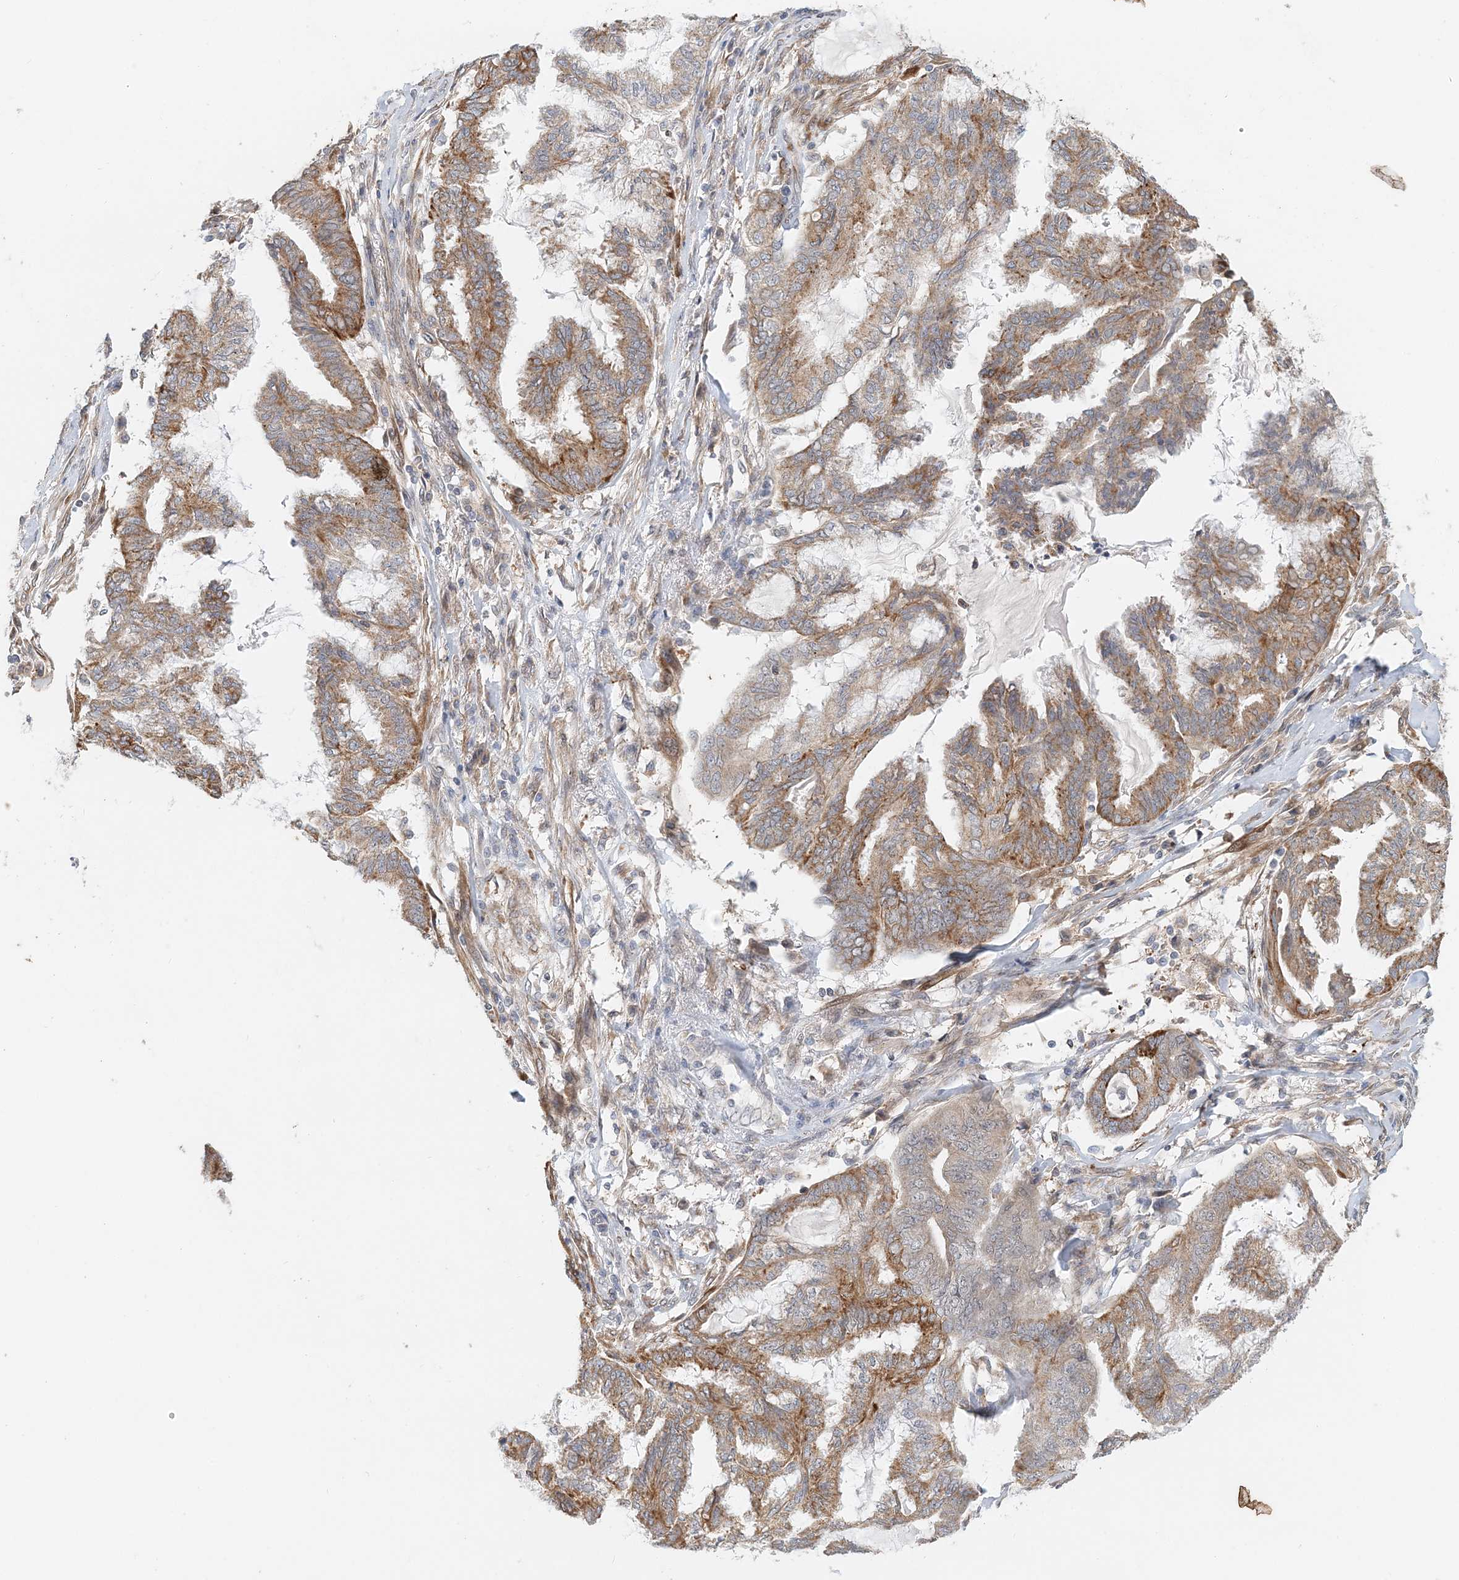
{"staining": {"intensity": "moderate", "quantity": ">75%", "location": "cytoplasmic/membranous"}, "tissue": "endometrial cancer", "cell_type": "Tumor cells", "image_type": "cancer", "snomed": [{"axis": "morphology", "description": "Adenocarcinoma, NOS"}, {"axis": "topography", "description": "Endometrium"}], "caption": "An image of human endometrial adenocarcinoma stained for a protein reveals moderate cytoplasmic/membranous brown staining in tumor cells.", "gene": "PCYOX1L", "patient": {"sex": "female", "age": 86}}